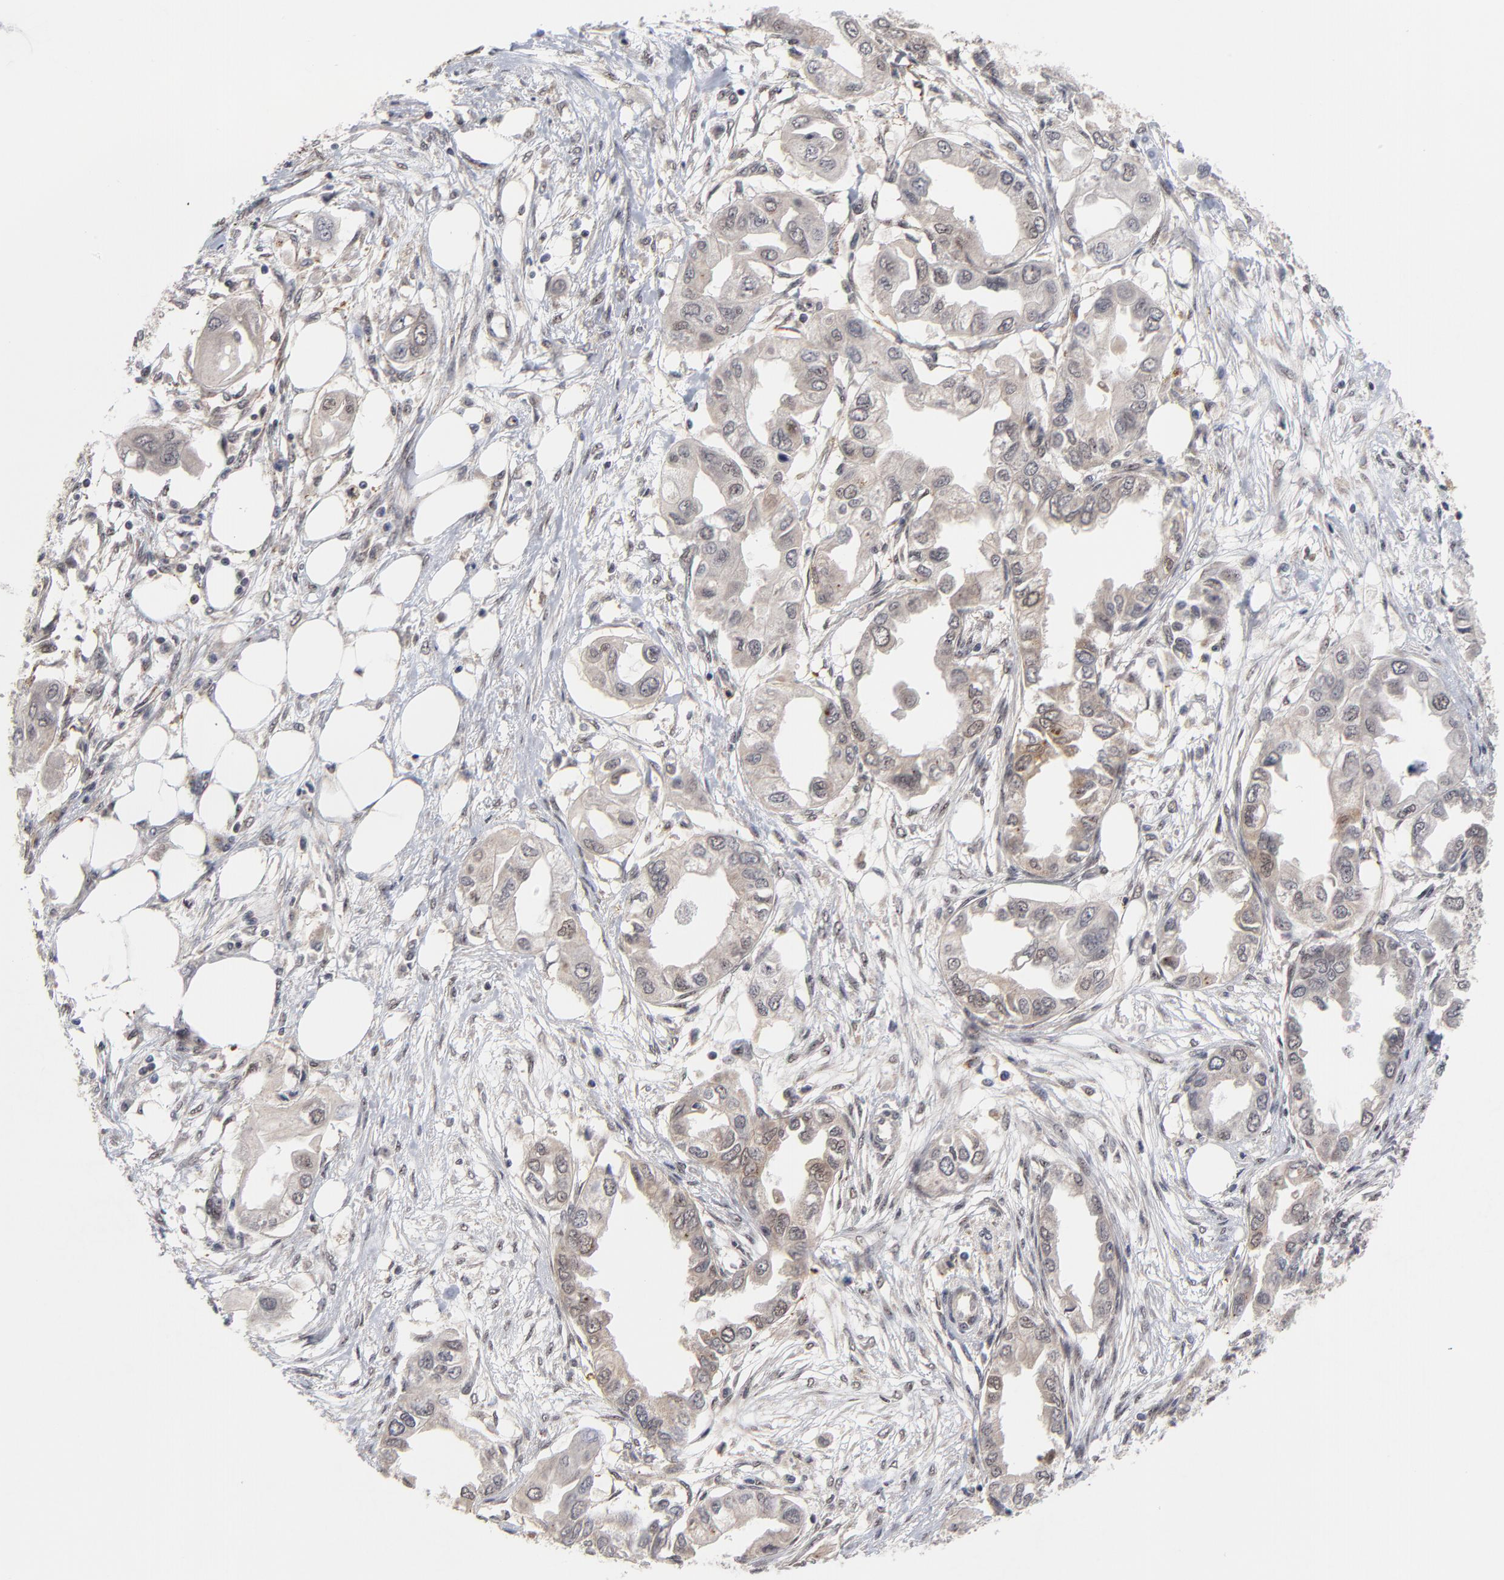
{"staining": {"intensity": "weak", "quantity": "25%-75%", "location": "nuclear"}, "tissue": "endometrial cancer", "cell_type": "Tumor cells", "image_type": "cancer", "snomed": [{"axis": "morphology", "description": "Adenocarcinoma, NOS"}, {"axis": "topography", "description": "Endometrium"}], "caption": "Protein expression by immunohistochemistry (IHC) reveals weak nuclear staining in approximately 25%-75% of tumor cells in endometrial cancer. Immunohistochemistry (ihc) stains the protein in brown and the nuclei are stained blue.", "gene": "ZNF419", "patient": {"sex": "female", "age": 67}}